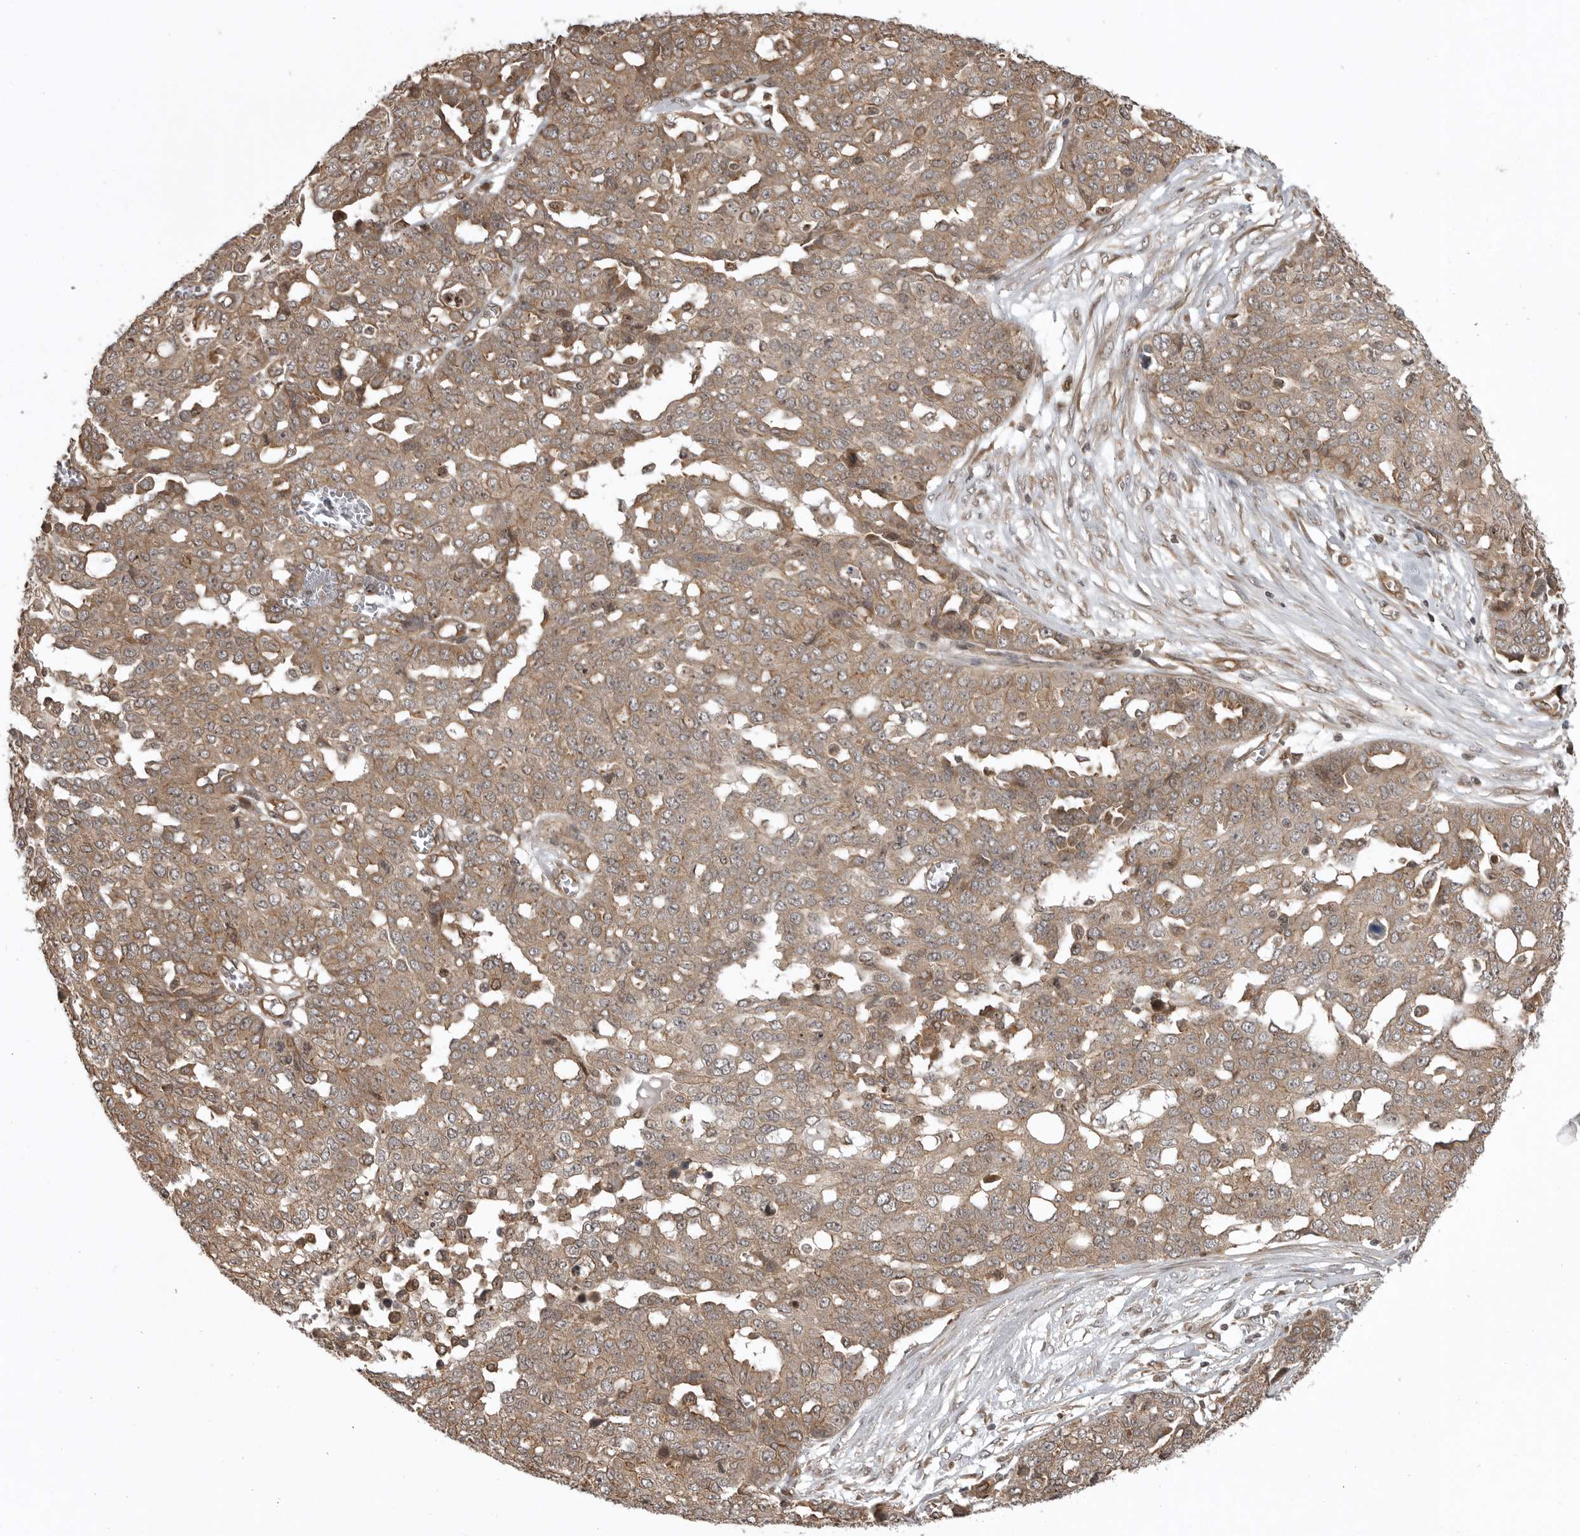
{"staining": {"intensity": "moderate", "quantity": ">75%", "location": "cytoplasmic/membranous"}, "tissue": "ovarian cancer", "cell_type": "Tumor cells", "image_type": "cancer", "snomed": [{"axis": "morphology", "description": "Cystadenocarcinoma, serous, NOS"}, {"axis": "topography", "description": "Soft tissue"}, {"axis": "topography", "description": "Ovary"}], "caption": "Tumor cells show medium levels of moderate cytoplasmic/membranous expression in about >75% of cells in human ovarian serous cystadenocarcinoma.", "gene": "DNAJC8", "patient": {"sex": "female", "age": 57}}